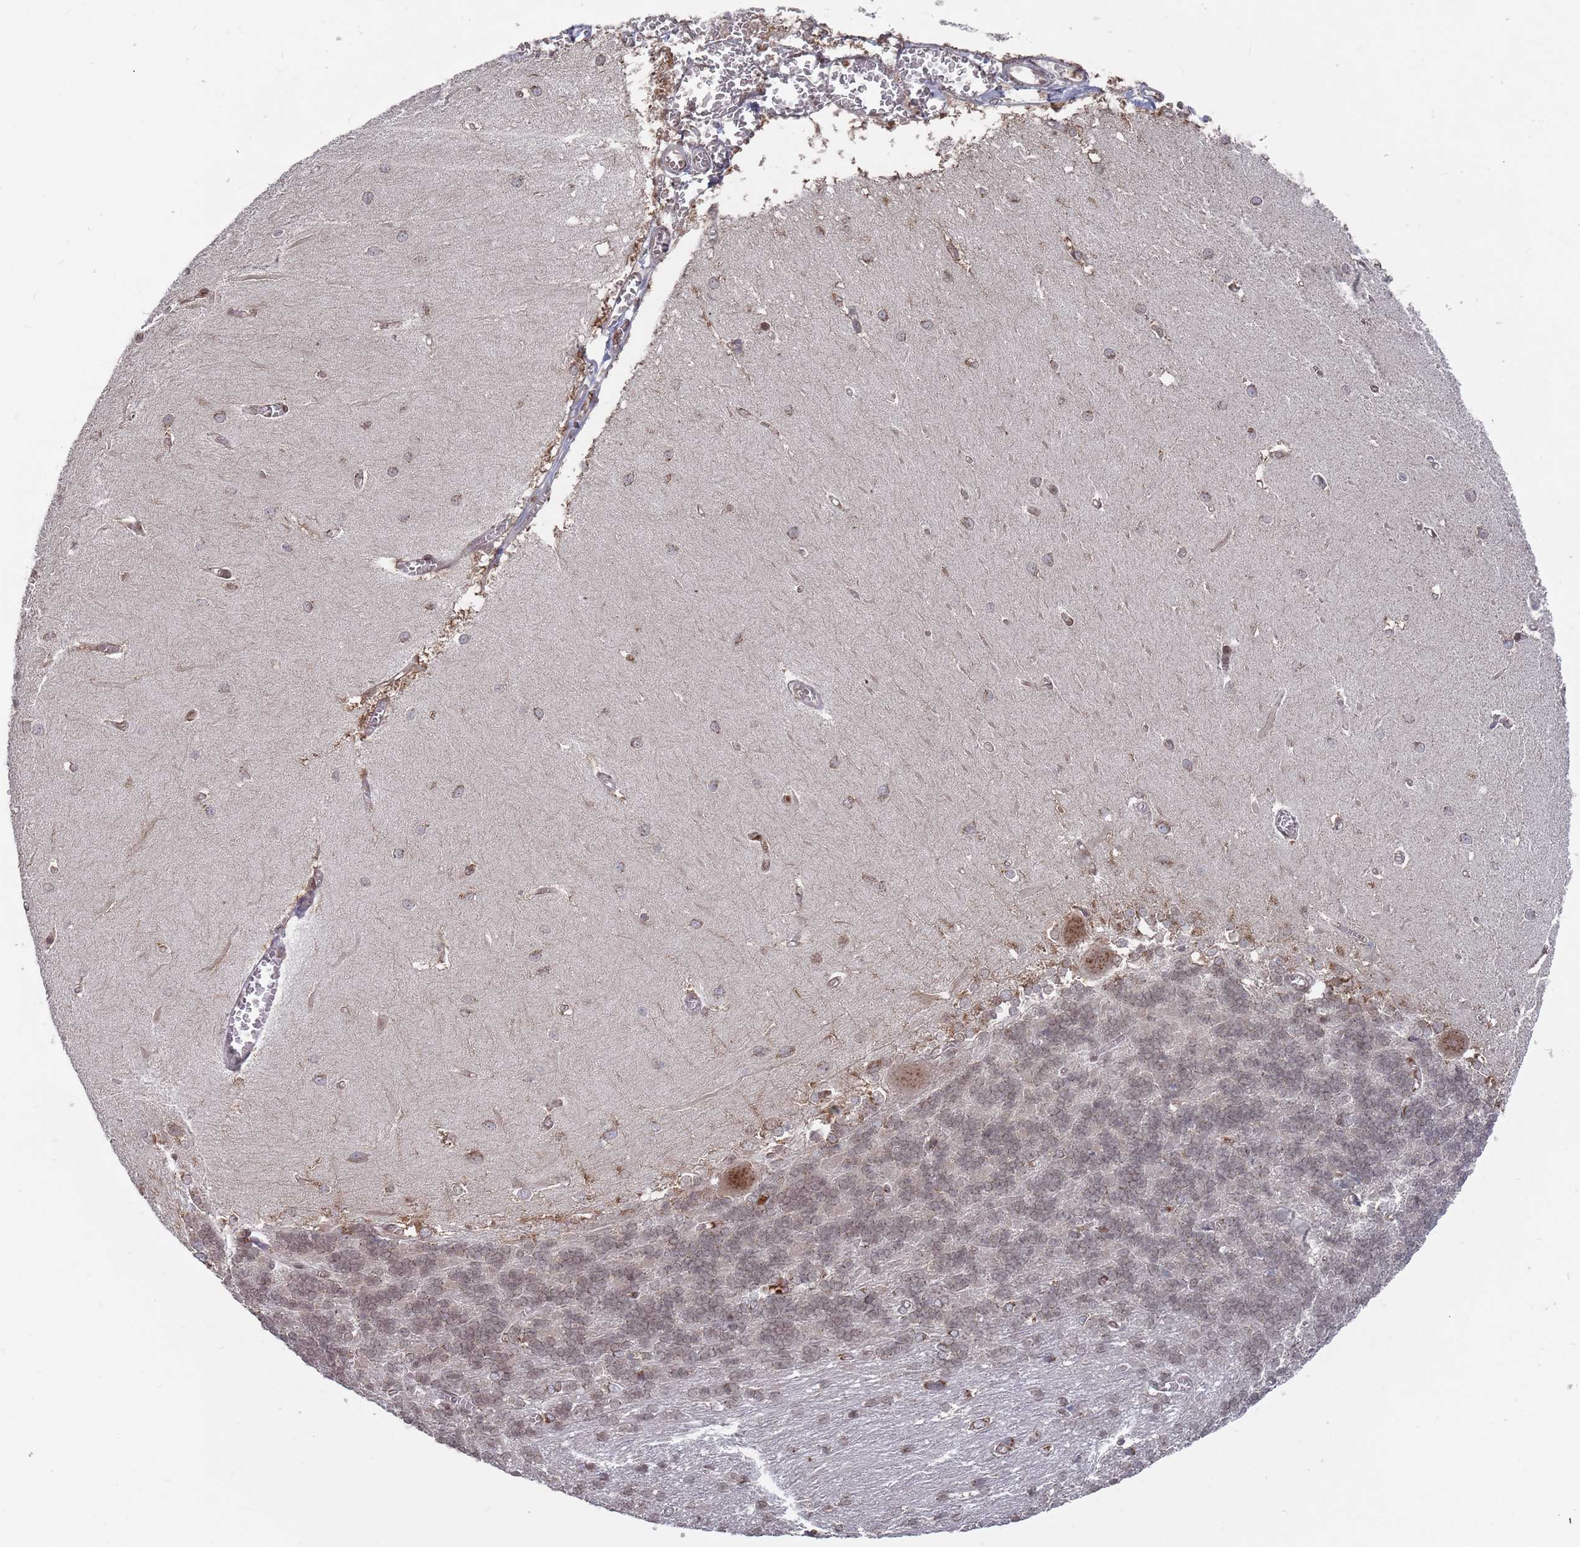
{"staining": {"intensity": "moderate", "quantity": "25%-75%", "location": "cytoplasmic/membranous"}, "tissue": "cerebellum", "cell_type": "Cells in granular layer", "image_type": "normal", "snomed": [{"axis": "morphology", "description": "Normal tissue, NOS"}, {"axis": "topography", "description": "Cerebellum"}], "caption": "Cells in granular layer show medium levels of moderate cytoplasmic/membranous positivity in about 25%-75% of cells in benign cerebellum. Nuclei are stained in blue.", "gene": "FMO4", "patient": {"sex": "male", "age": 37}}